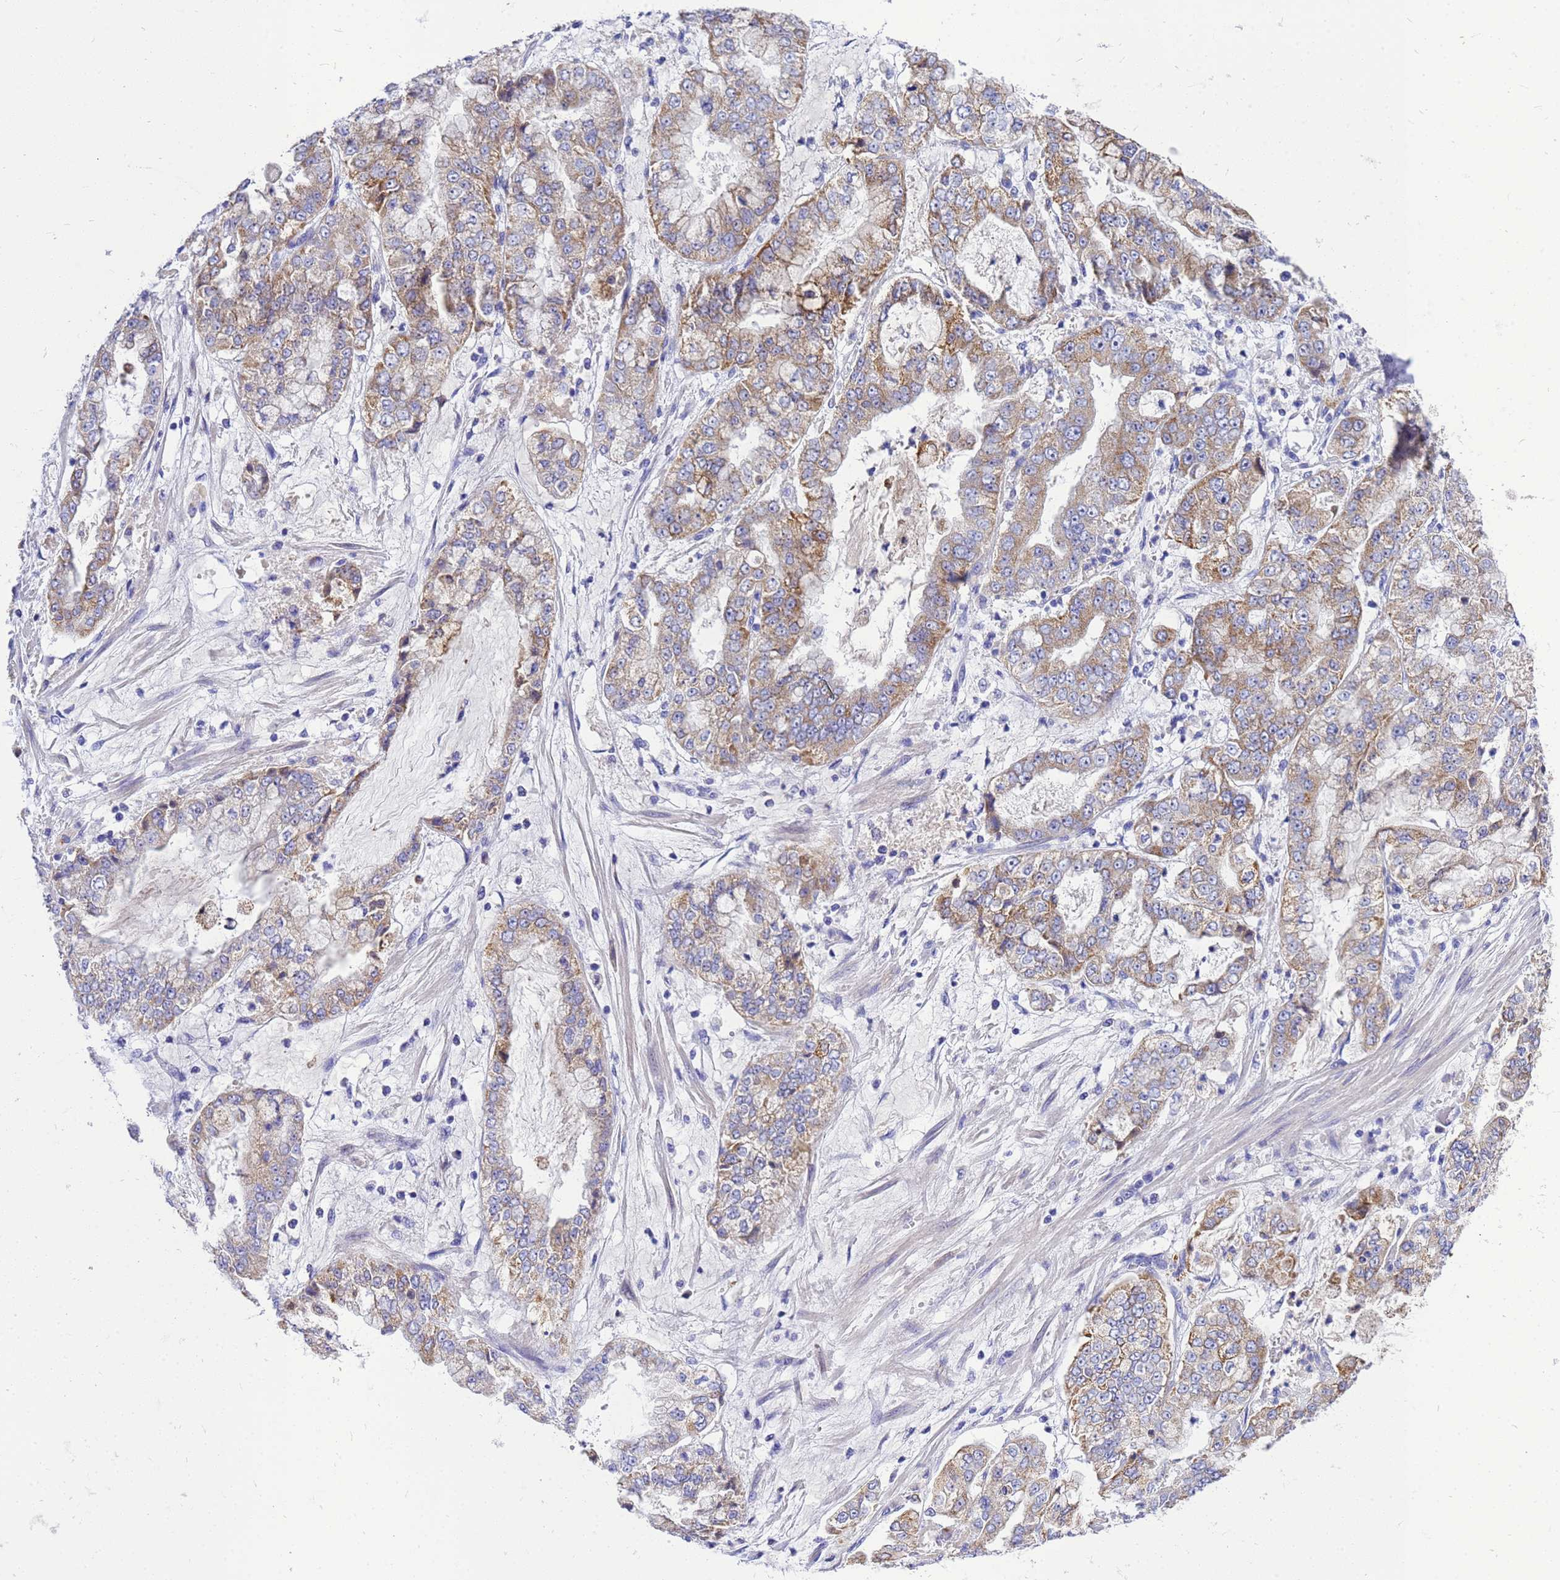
{"staining": {"intensity": "moderate", "quantity": "25%-75%", "location": "cytoplasmic/membranous"}, "tissue": "stomach cancer", "cell_type": "Tumor cells", "image_type": "cancer", "snomed": [{"axis": "morphology", "description": "Adenocarcinoma, NOS"}, {"axis": "topography", "description": "Stomach"}], "caption": "Immunohistochemistry (DAB (3,3'-diaminobenzidine)) staining of human stomach adenocarcinoma displays moderate cytoplasmic/membranous protein staining in about 25%-75% of tumor cells.", "gene": "OR52E2", "patient": {"sex": "male", "age": 76}}